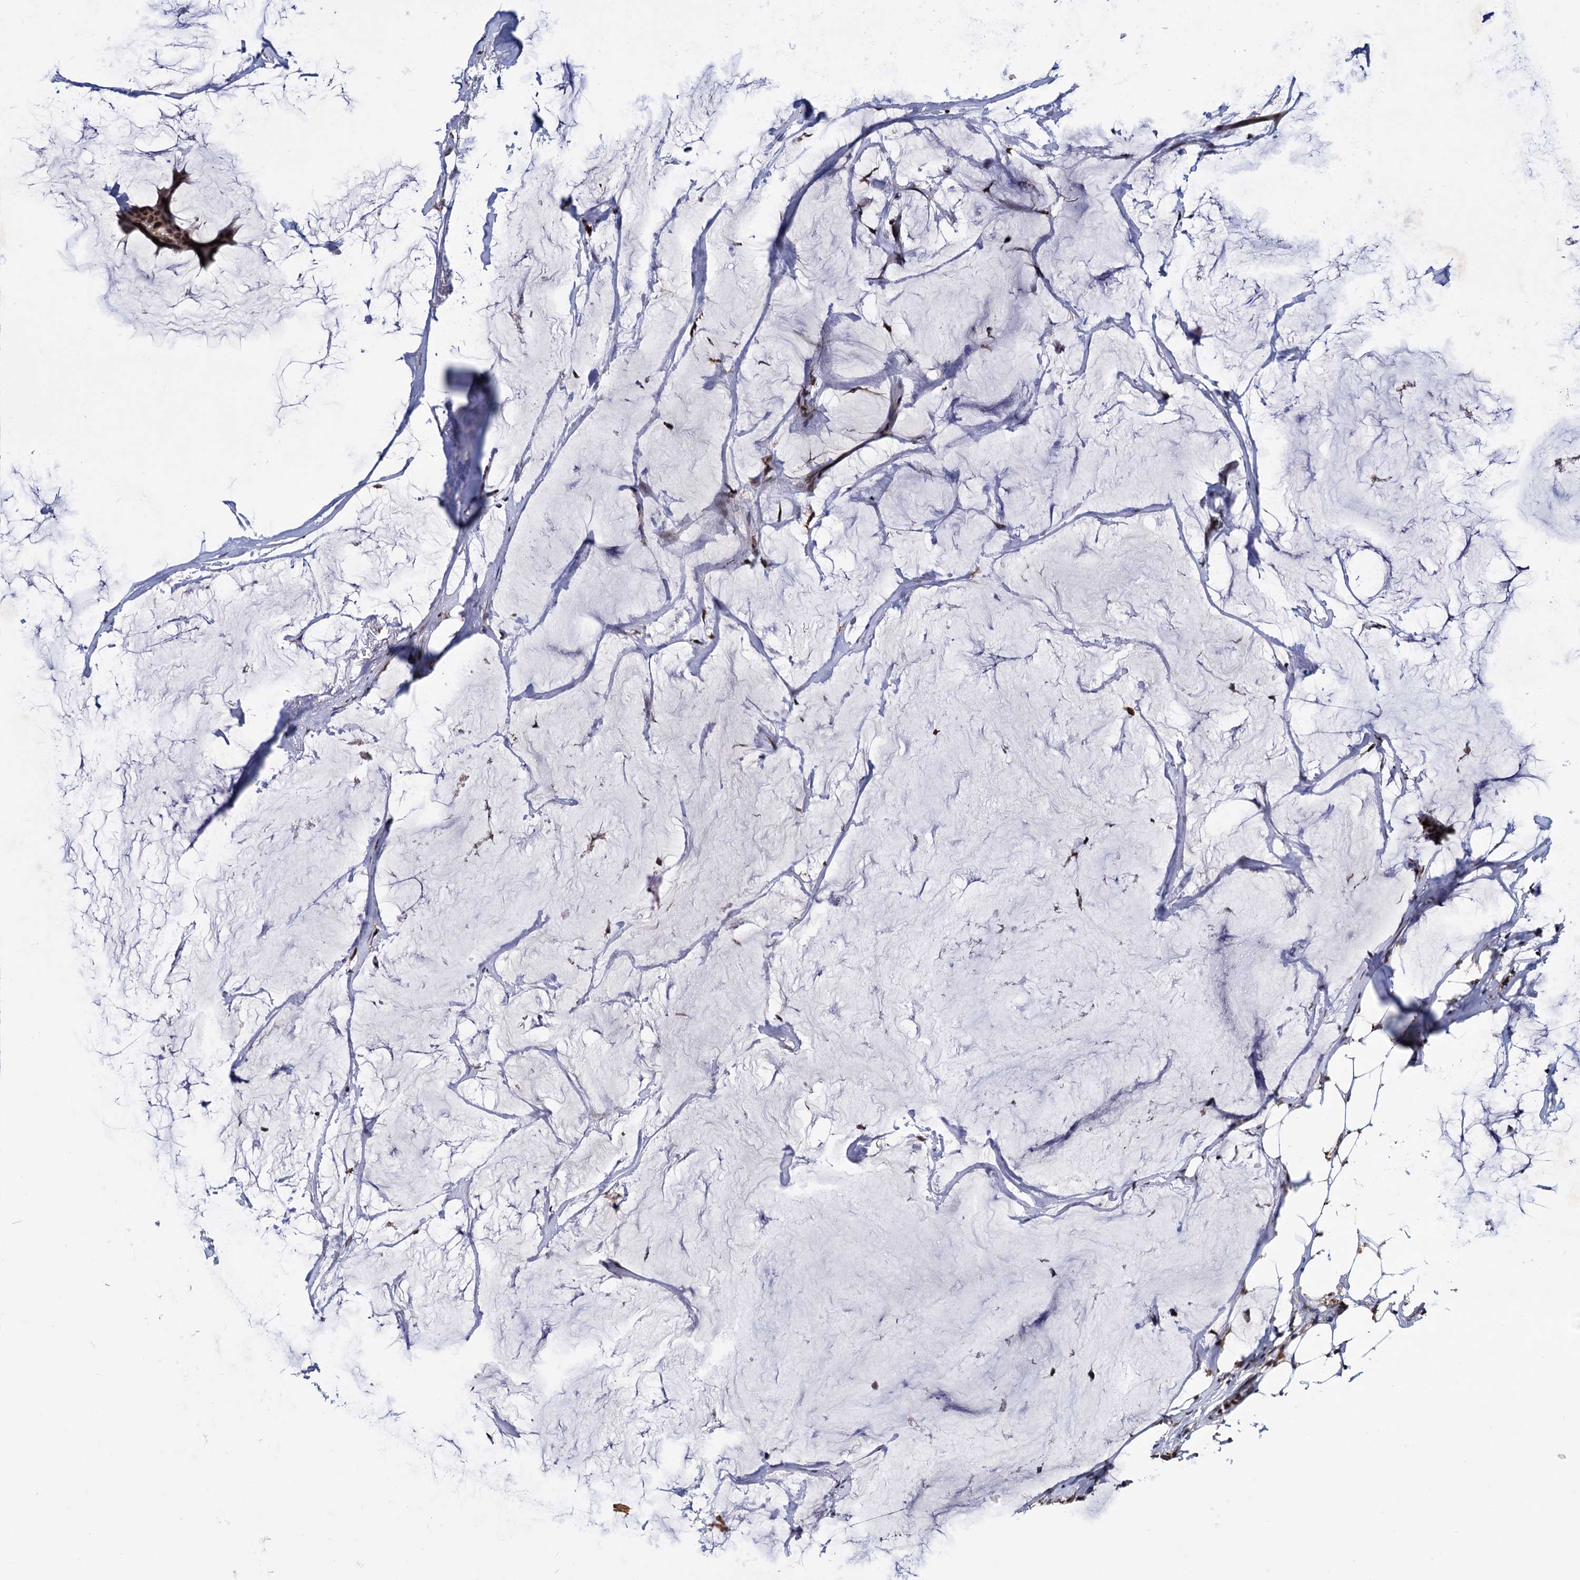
{"staining": {"intensity": "moderate", "quantity": ">75%", "location": "cytoplasmic/membranous,nuclear"}, "tissue": "breast cancer", "cell_type": "Tumor cells", "image_type": "cancer", "snomed": [{"axis": "morphology", "description": "Duct carcinoma"}, {"axis": "topography", "description": "Breast"}], "caption": "Tumor cells display medium levels of moderate cytoplasmic/membranous and nuclear positivity in about >75% of cells in human intraductal carcinoma (breast). Using DAB (brown) and hematoxylin (blue) stains, captured at high magnification using brightfield microscopy.", "gene": "RNASEH2B", "patient": {"sex": "female", "age": 93}}